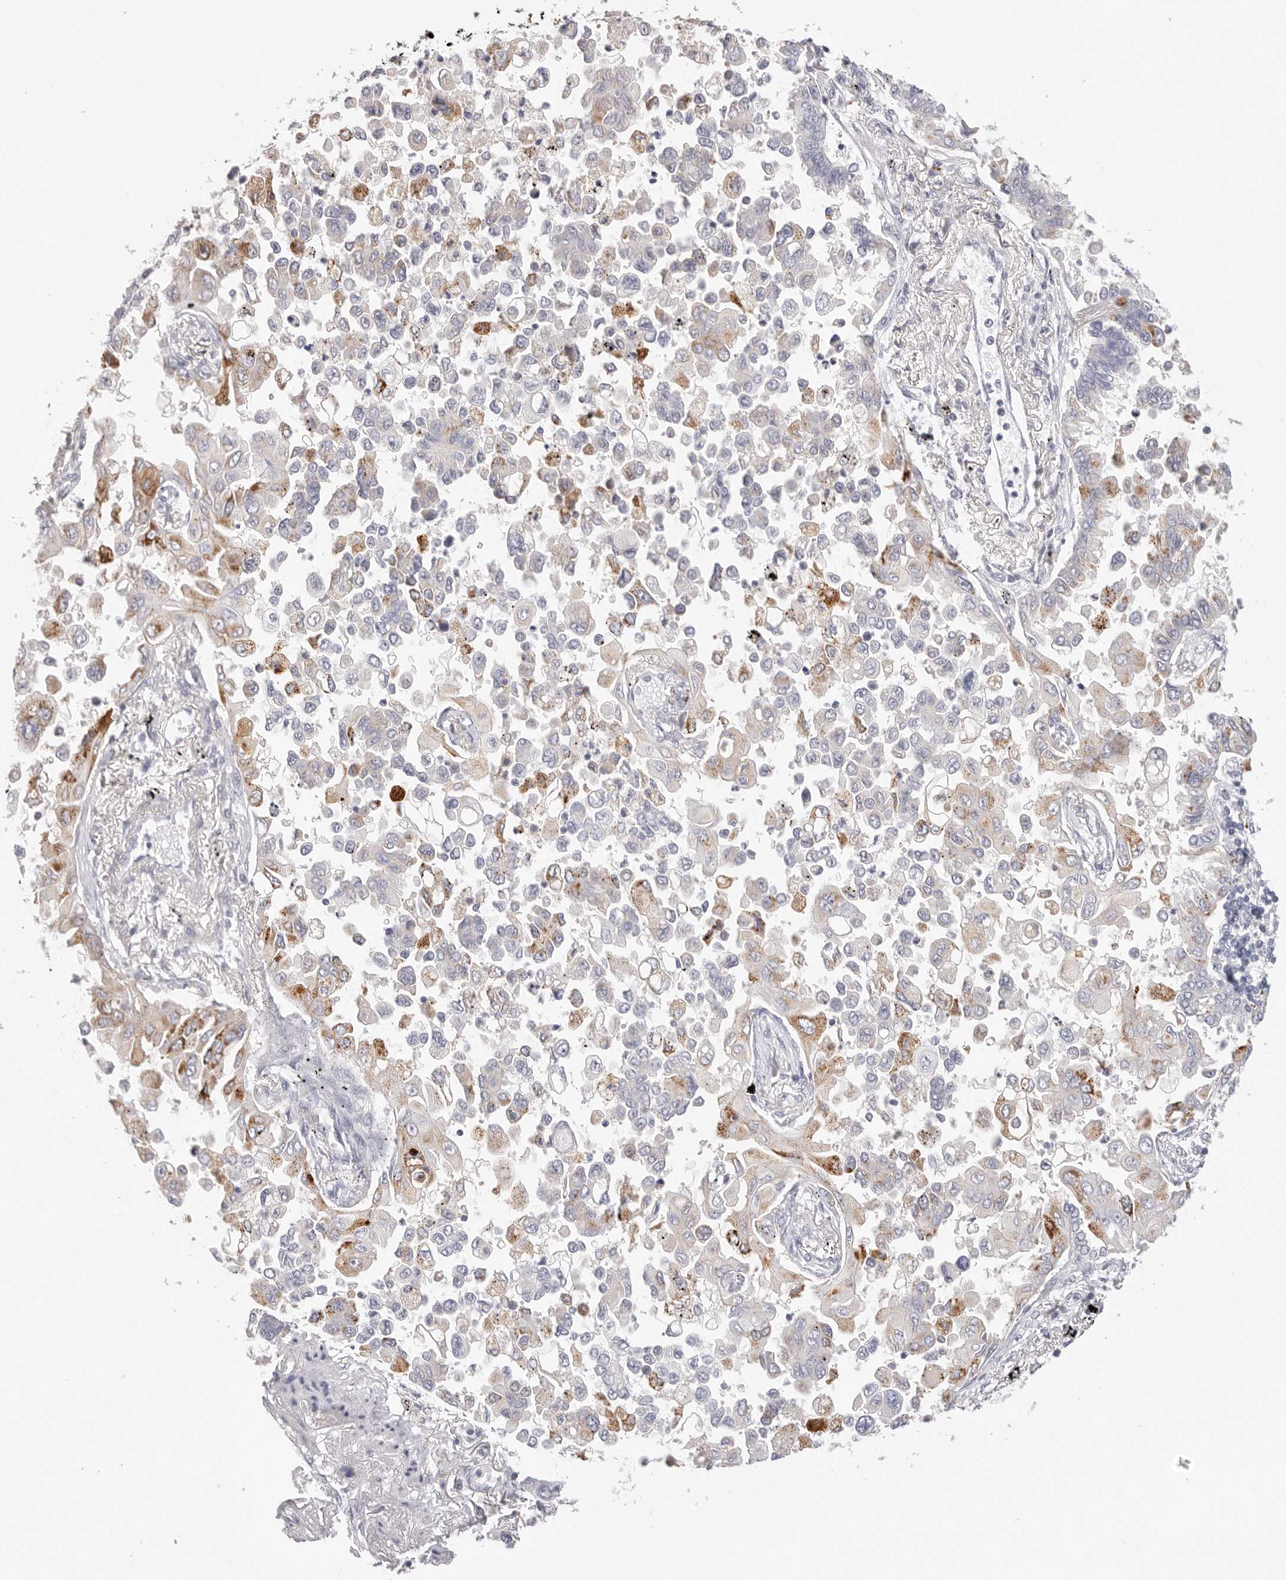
{"staining": {"intensity": "weak", "quantity": "<25%", "location": "cytoplasmic/membranous"}, "tissue": "lung cancer", "cell_type": "Tumor cells", "image_type": "cancer", "snomed": [{"axis": "morphology", "description": "Adenocarcinoma, NOS"}, {"axis": "topography", "description": "Lung"}], "caption": "Immunohistochemical staining of lung adenocarcinoma exhibits no significant staining in tumor cells. (DAB IHC, high magnification).", "gene": "STKLD1", "patient": {"sex": "female", "age": 67}}